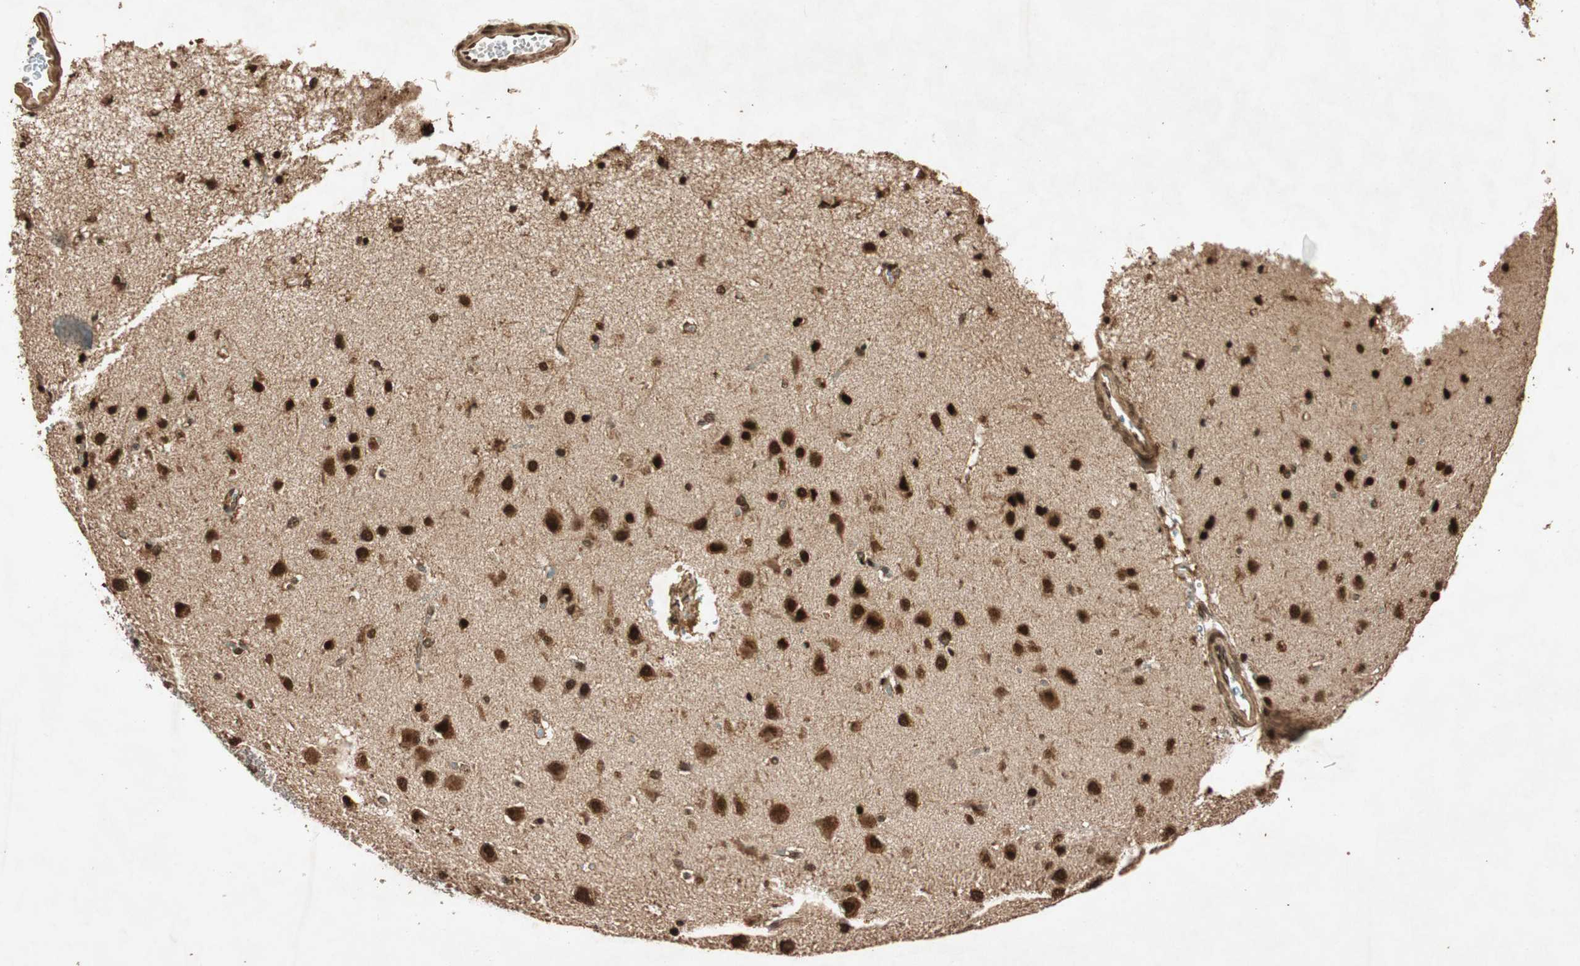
{"staining": {"intensity": "moderate", "quantity": ">75%", "location": "cytoplasmic/membranous,nuclear"}, "tissue": "cerebral cortex", "cell_type": "Endothelial cells", "image_type": "normal", "snomed": [{"axis": "morphology", "description": "Normal tissue, NOS"}, {"axis": "topography", "description": "Cerebral cortex"}], "caption": "Brown immunohistochemical staining in normal human cerebral cortex demonstrates moderate cytoplasmic/membranous,nuclear staining in approximately >75% of endothelial cells.", "gene": "ALKBH5", "patient": {"sex": "female", "age": 54}}